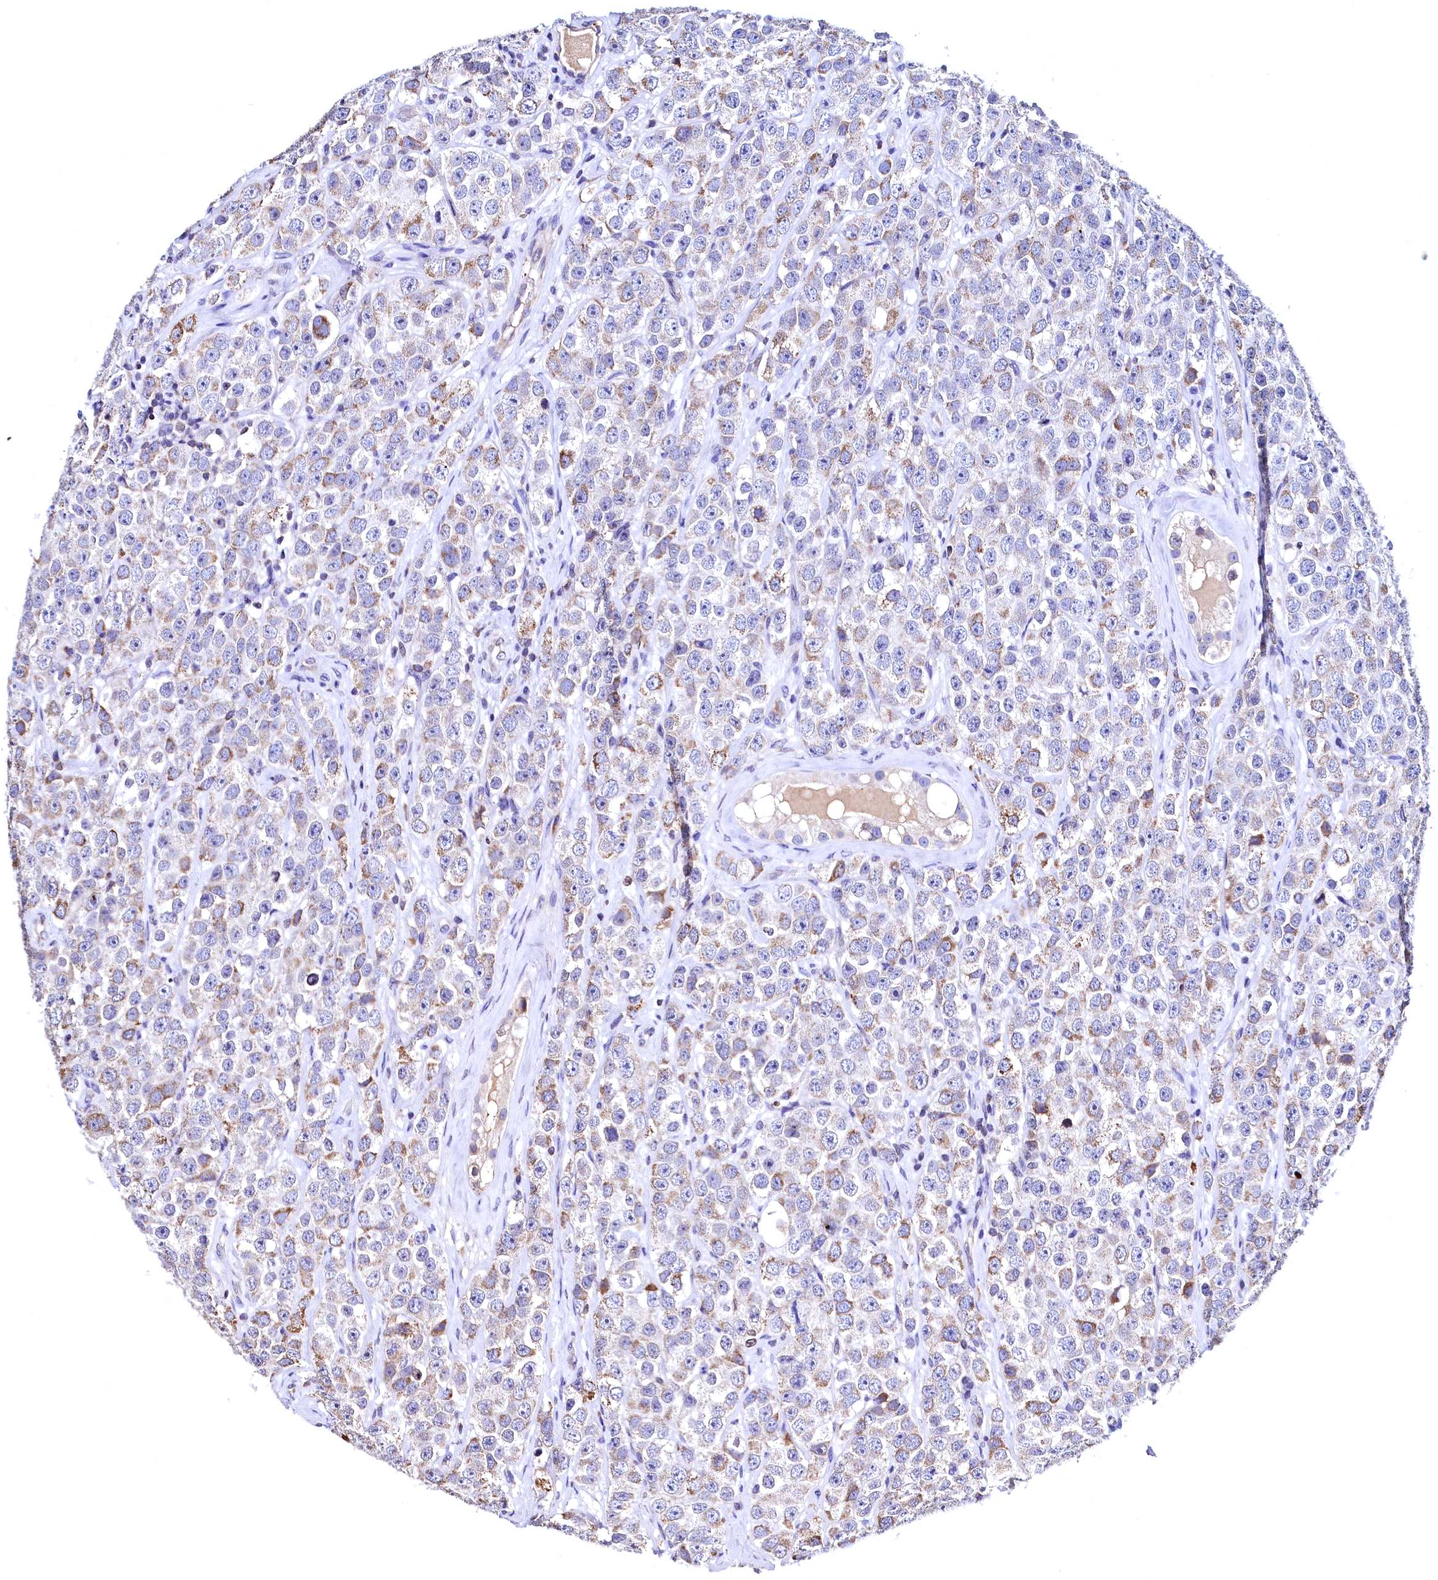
{"staining": {"intensity": "weak", "quantity": "<25%", "location": "cytoplasmic/membranous"}, "tissue": "testis cancer", "cell_type": "Tumor cells", "image_type": "cancer", "snomed": [{"axis": "morphology", "description": "Seminoma, NOS"}, {"axis": "topography", "description": "Testis"}], "caption": "Tumor cells are negative for protein expression in human seminoma (testis).", "gene": "HAND1", "patient": {"sex": "male", "age": 28}}